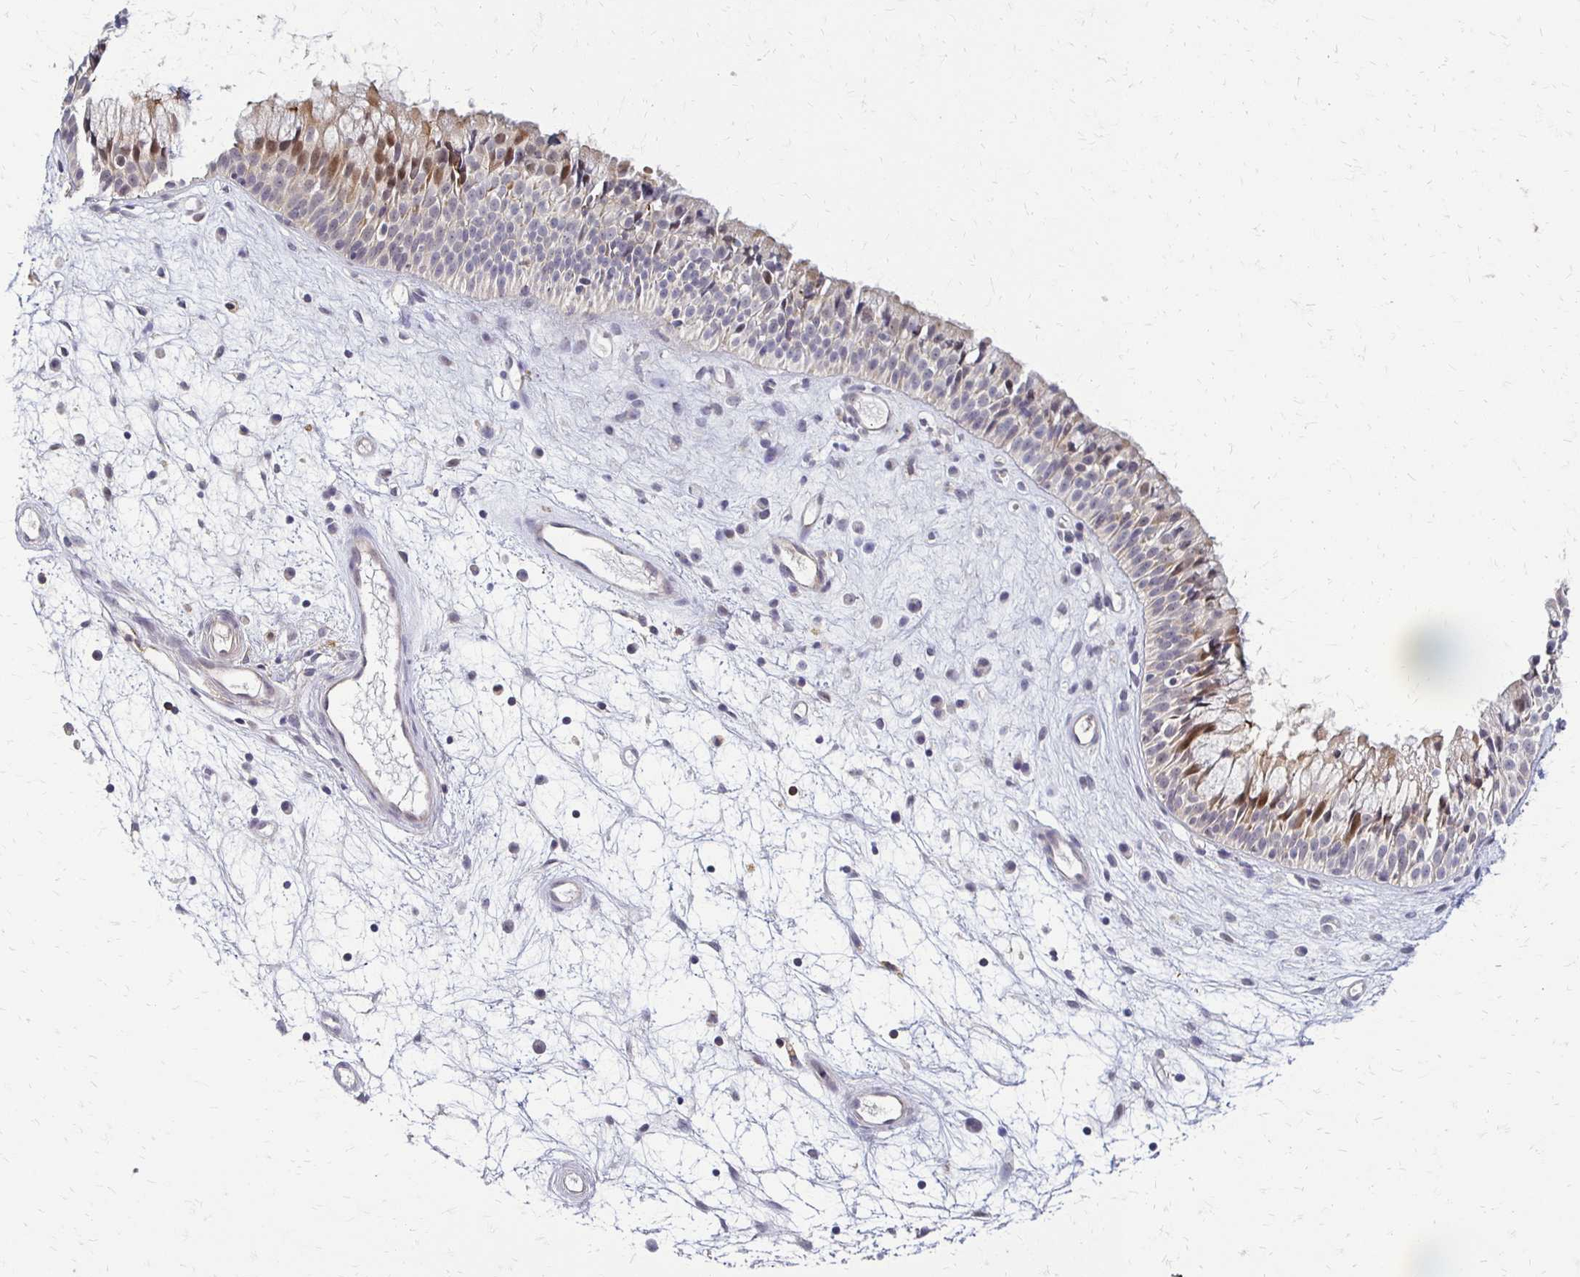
{"staining": {"intensity": "moderate", "quantity": "25%-75%", "location": "cytoplasmic/membranous"}, "tissue": "nasopharynx", "cell_type": "Respiratory epithelial cells", "image_type": "normal", "snomed": [{"axis": "morphology", "description": "Normal tissue, NOS"}, {"axis": "topography", "description": "Nasopharynx"}], "caption": "Respiratory epithelial cells show medium levels of moderate cytoplasmic/membranous staining in about 25%-75% of cells in benign nasopharynx. Ihc stains the protein in brown and the nuclei are stained blue.", "gene": "SLC9A9", "patient": {"sex": "male", "age": 69}}